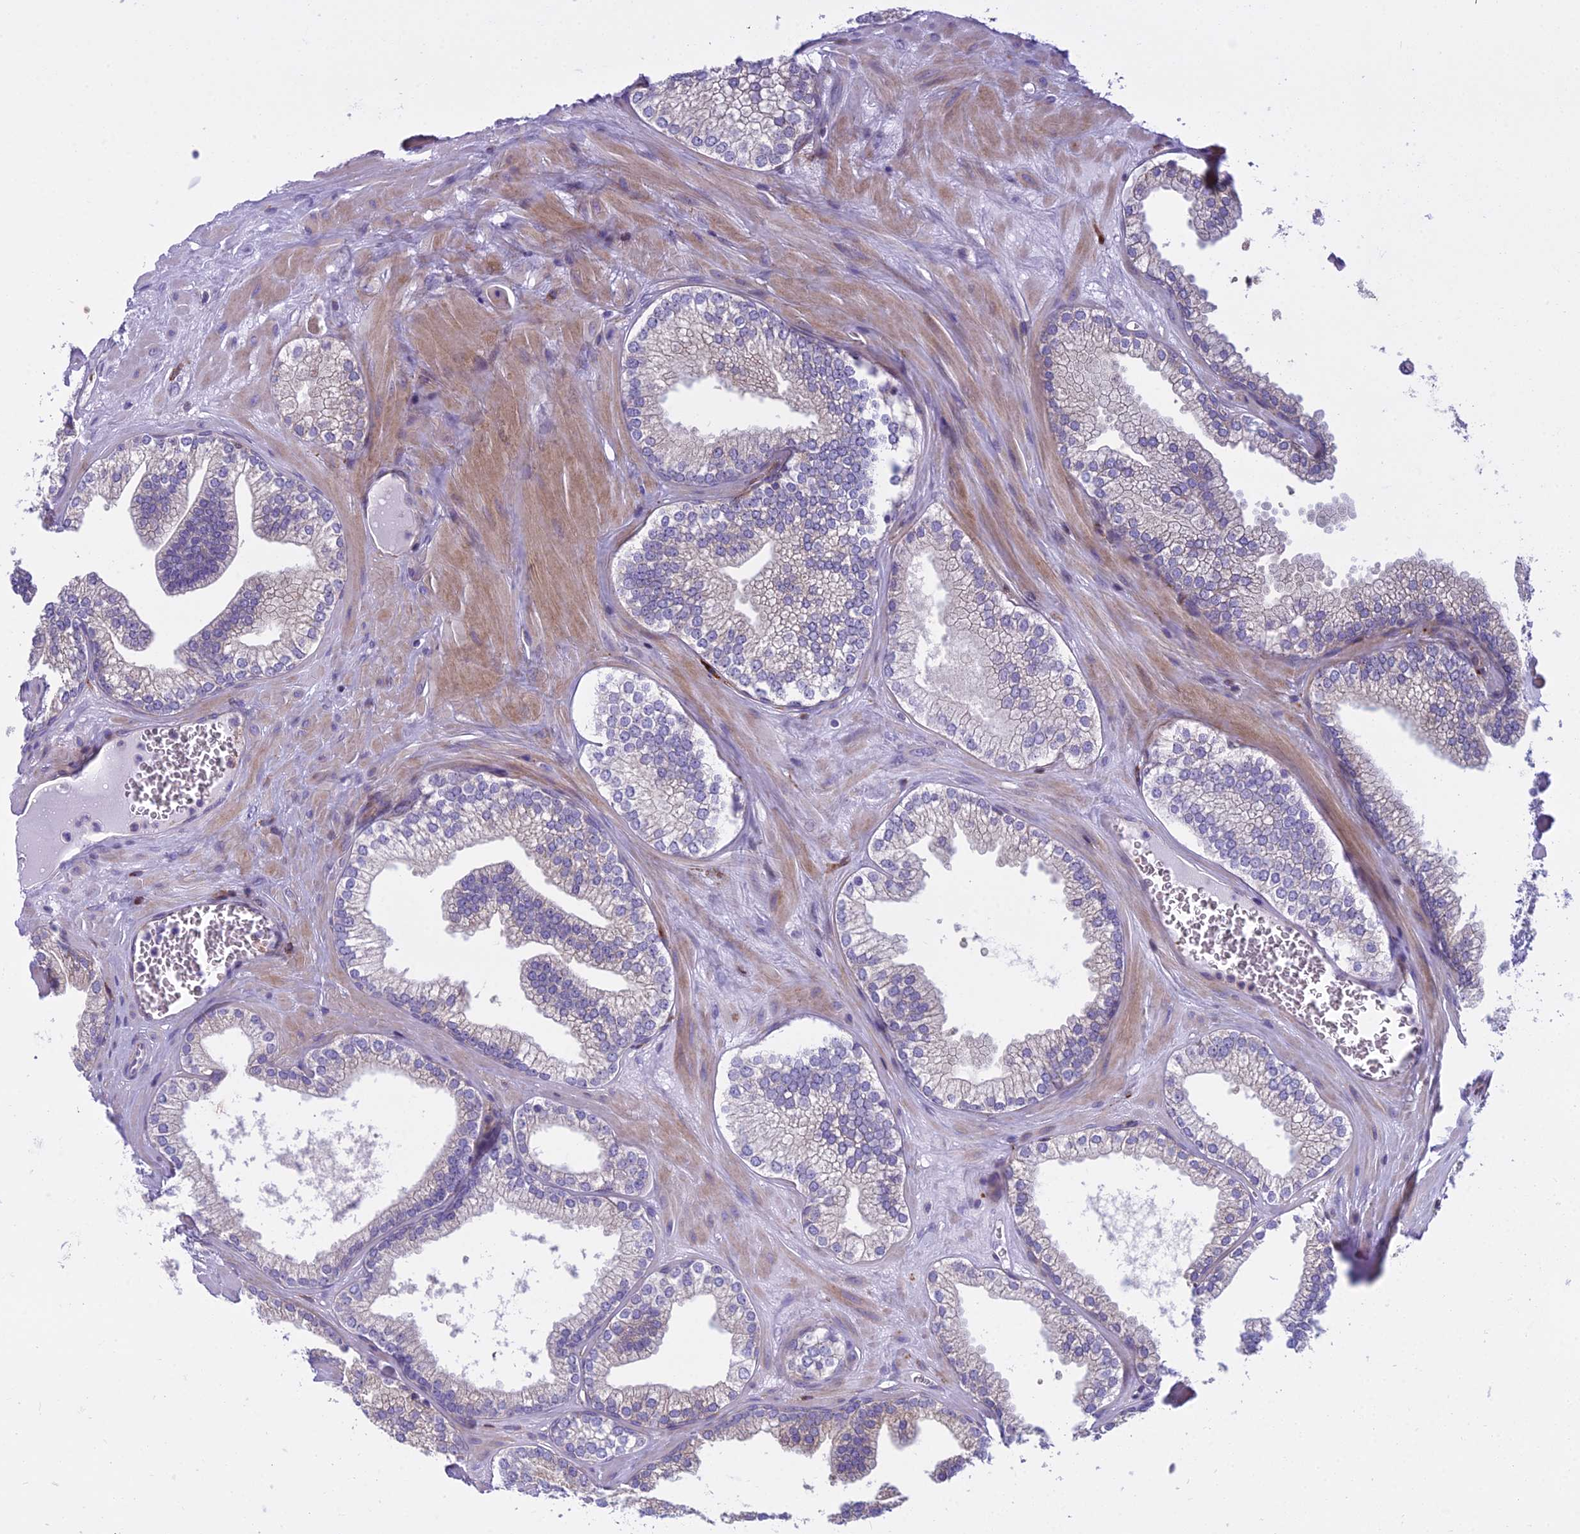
{"staining": {"intensity": "weak", "quantity": "<25%", "location": "cytoplasmic/membranous"}, "tissue": "prostate cancer", "cell_type": "Tumor cells", "image_type": "cancer", "snomed": [{"axis": "morphology", "description": "Adenocarcinoma, Low grade"}, {"axis": "topography", "description": "Prostate"}], "caption": "The image exhibits no staining of tumor cells in low-grade adenocarcinoma (prostate). Brightfield microscopy of IHC stained with DAB (3,3'-diaminobenzidine) (brown) and hematoxylin (blue), captured at high magnification.", "gene": "PCDHB14", "patient": {"sex": "male", "age": 60}}